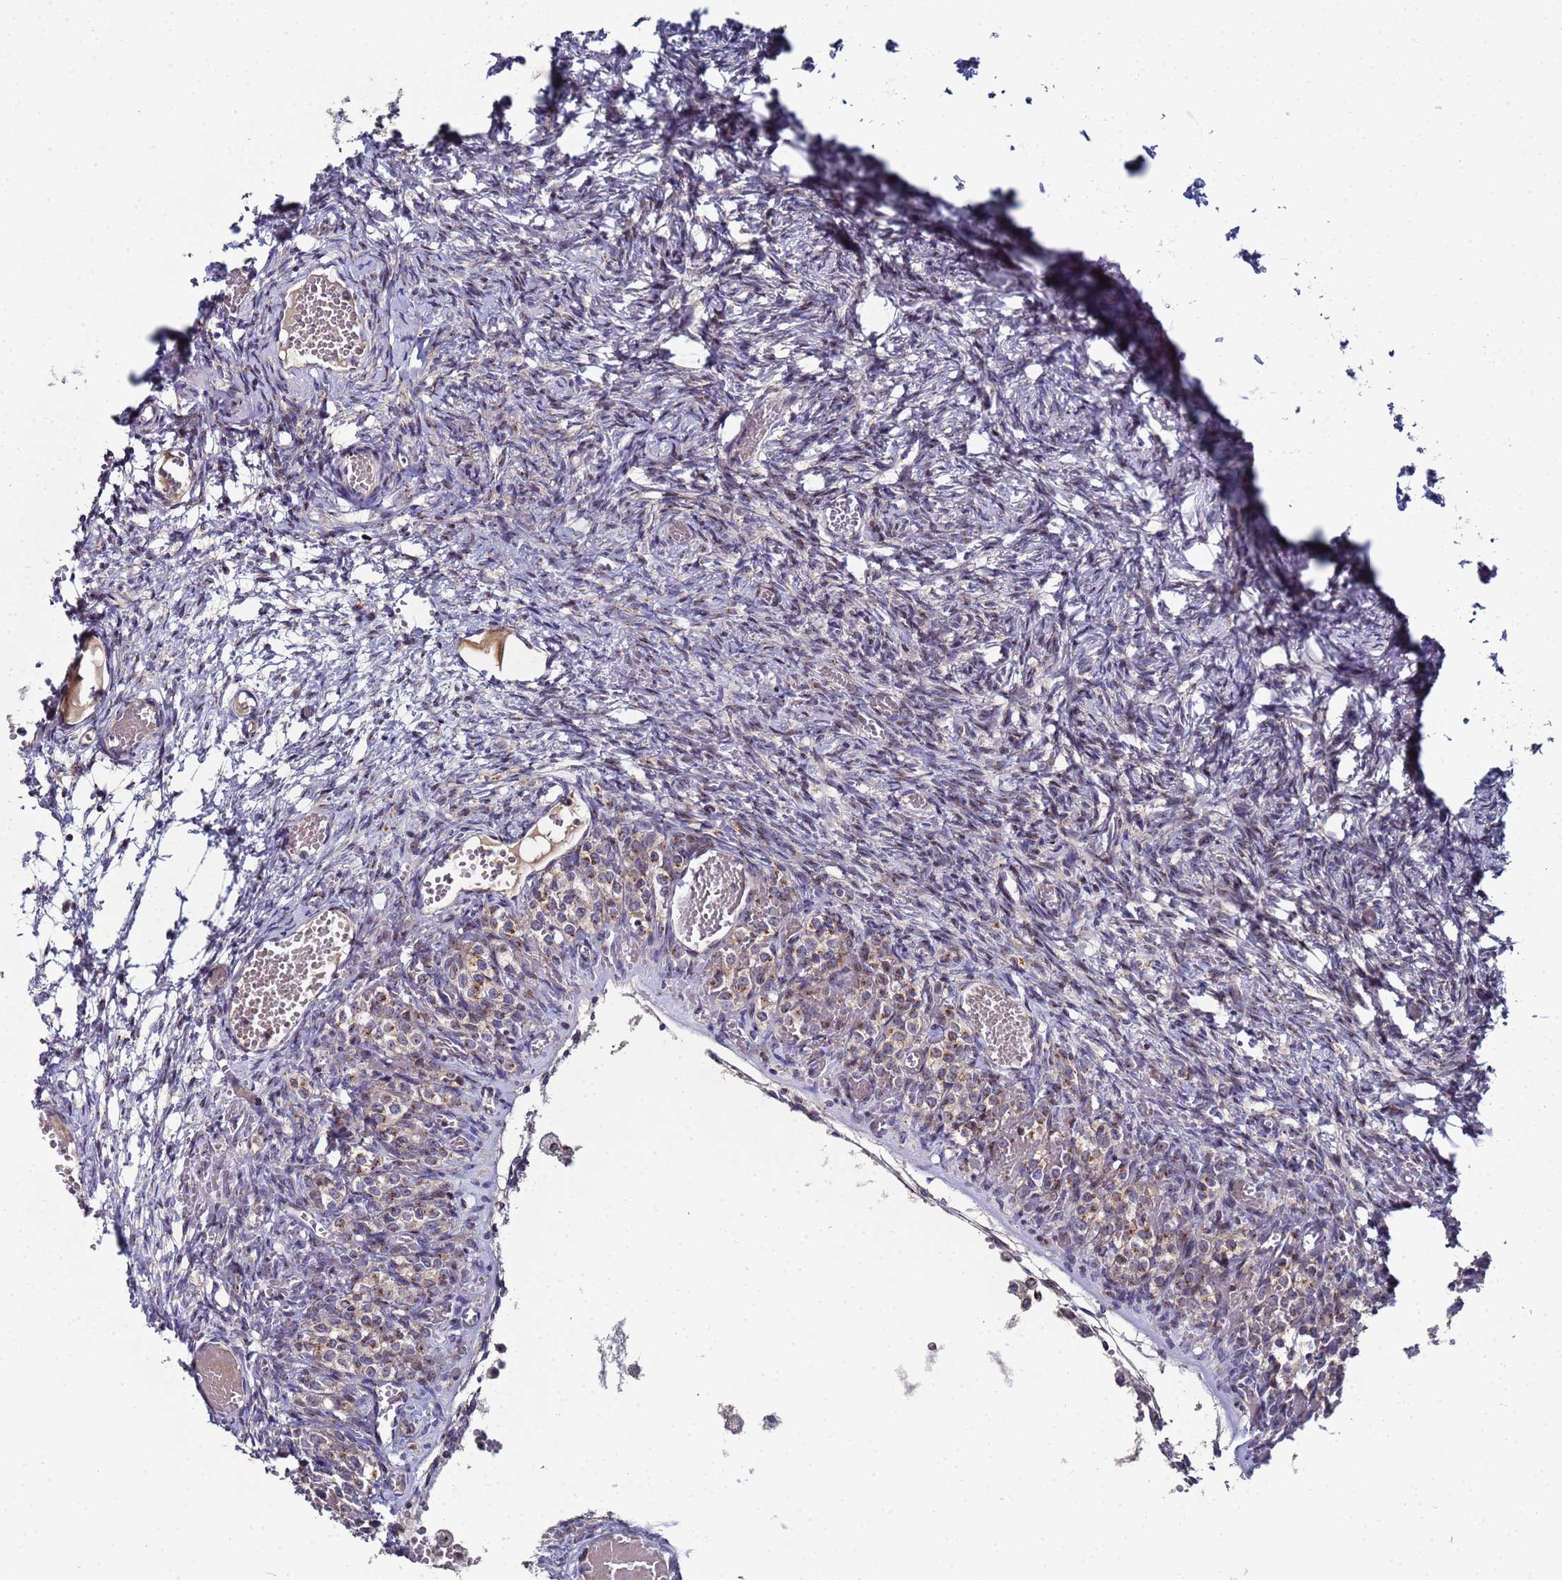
{"staining": {"intensity": "negative", "quantity": "none", "location": "none"}, "tissue": "ovary", "cell_type": "Ovarian stroma cells", "image_type": "normal", "snomed": [{"axis": "morphology", "description": "Adenocarcinoma, NOS"}, {"axis": "topography", "description": "Endometrium"}], "caption": "There is no significant staining in ovarian stroma cells of ovary. (DAB (3,3'-diaminobenzidine) immunohistochemistry, high magnification).", "gene": "NSUN6", "patient": {"sex": "female", "age": 32}}